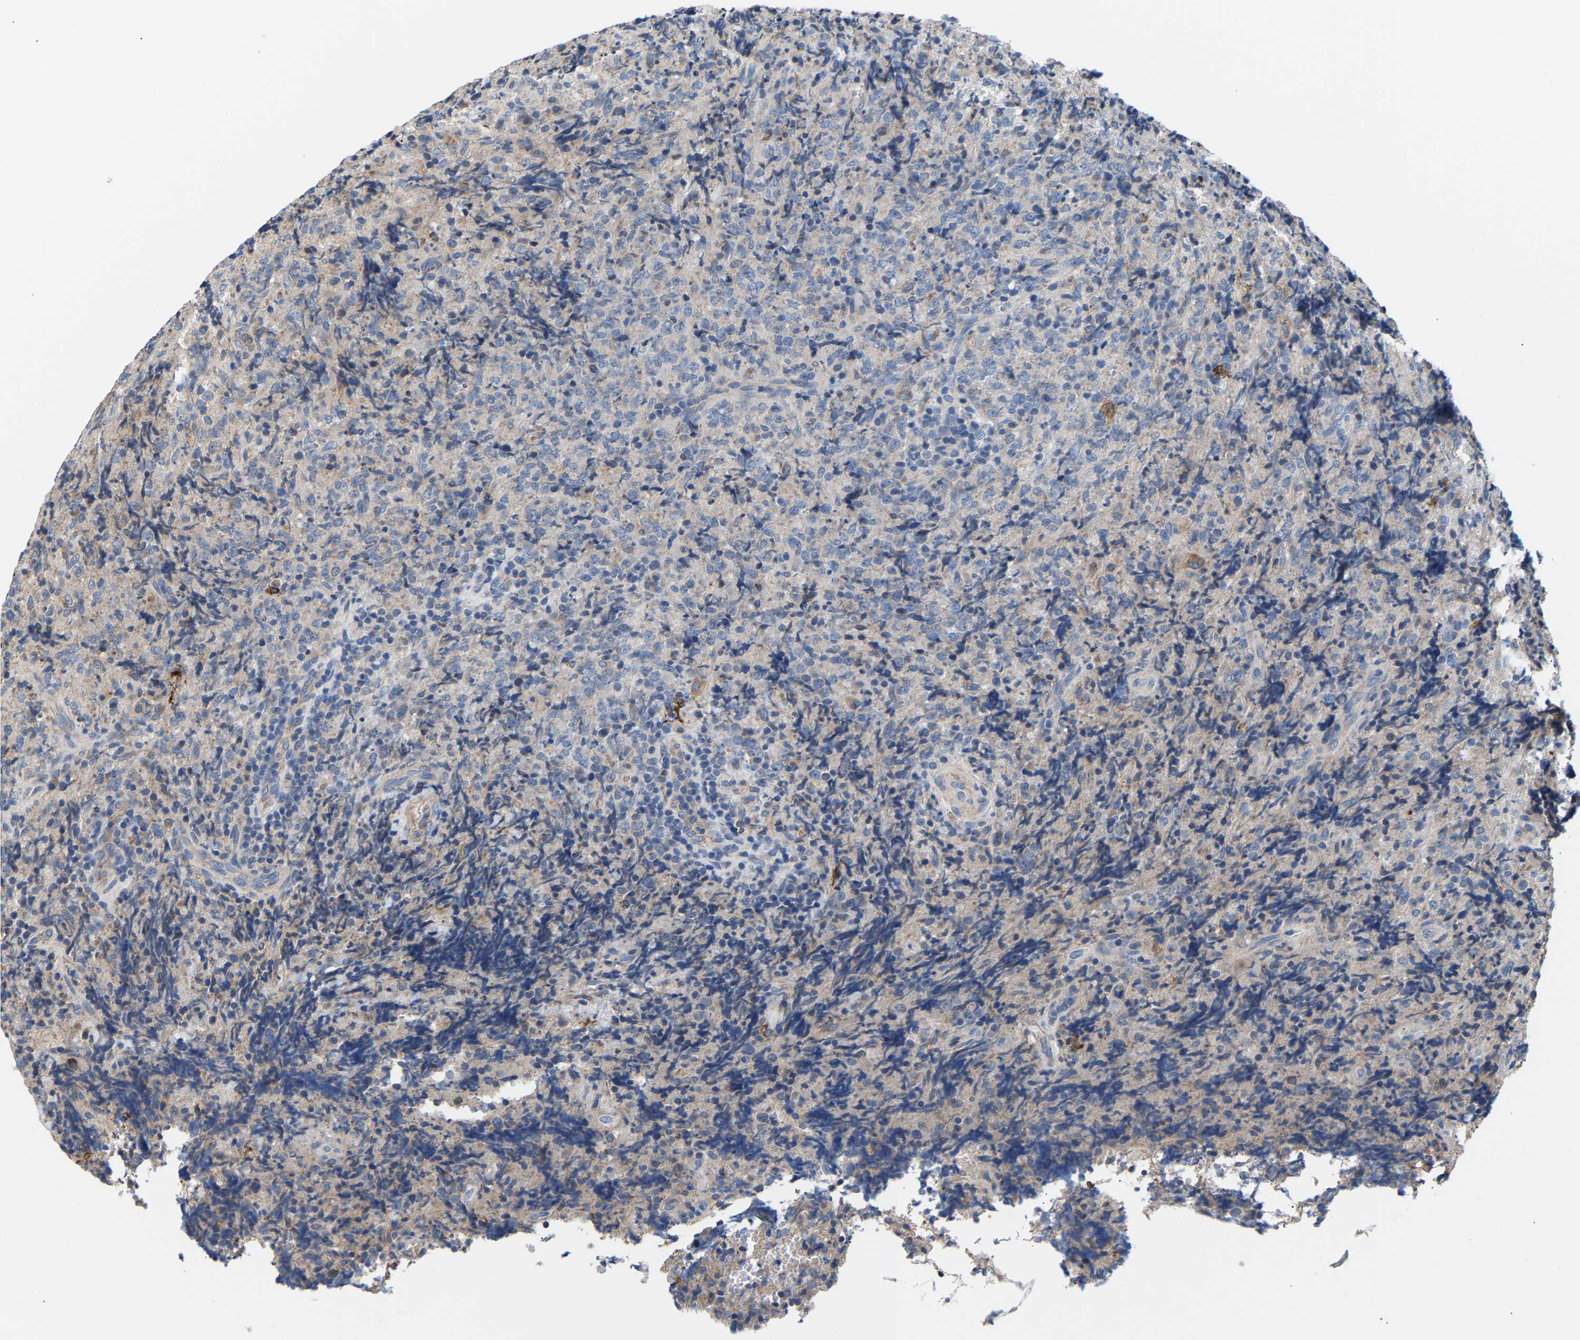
{"staining": {"intensity": "negative", "quantity": "none", "location": "none"}, "tissue": "lymphoma", "cell_type": "Tumor cells", "image_type": "cancer", "snomed": [{"axis": "morphology", "description": "Malignant lymphoma, non-Hodgkin's type, High grade"}, {"axis": "topography", "description": "Tonsil"}], "caption": "Tumor cells show no significant protein expression in high-grade malignant lymphoma, non-Hodgkin's type.", "gene": "CCDC171", "patient": {"sex": "female", "age": 36}}